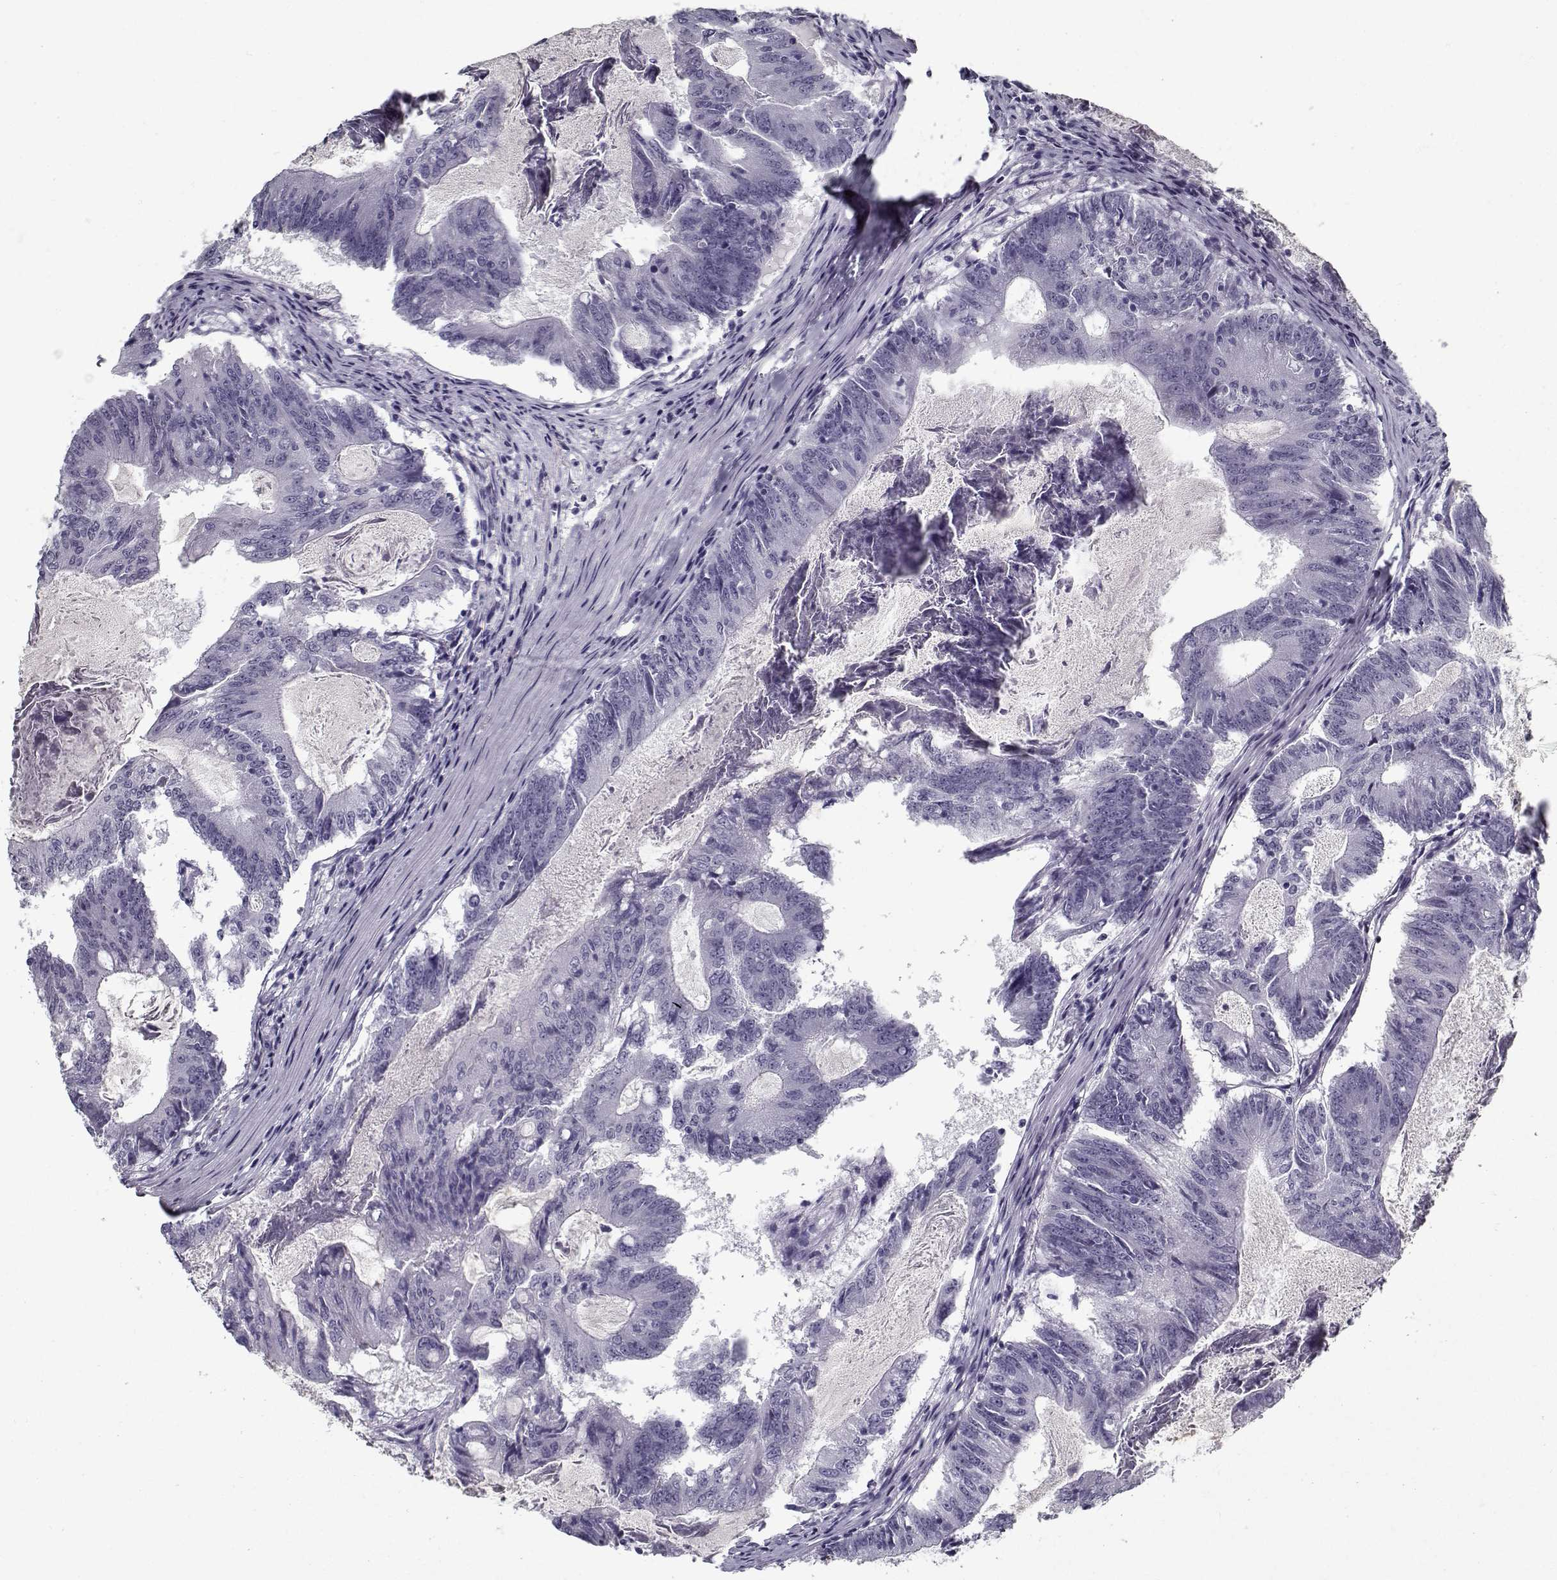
{"staining": {"intensity": "negative", "quantity": "none", "location": "none"}, "tissue": "colorectal cancer", "cell_type": "Tumor cells", "image_type": "cancer", "snomed": [{"axis": "morphology", "description": "Adenocarcinoma, NOS"}, {"axis": "topography", "description": "Colon"}], "caption": "Adenocarcinoma (colorectal) was stained to show a protein in brown. There is no significant expression in tumor cells.", "gene": "SPACA9", "patient": {"sex": "female", "age": 70}}